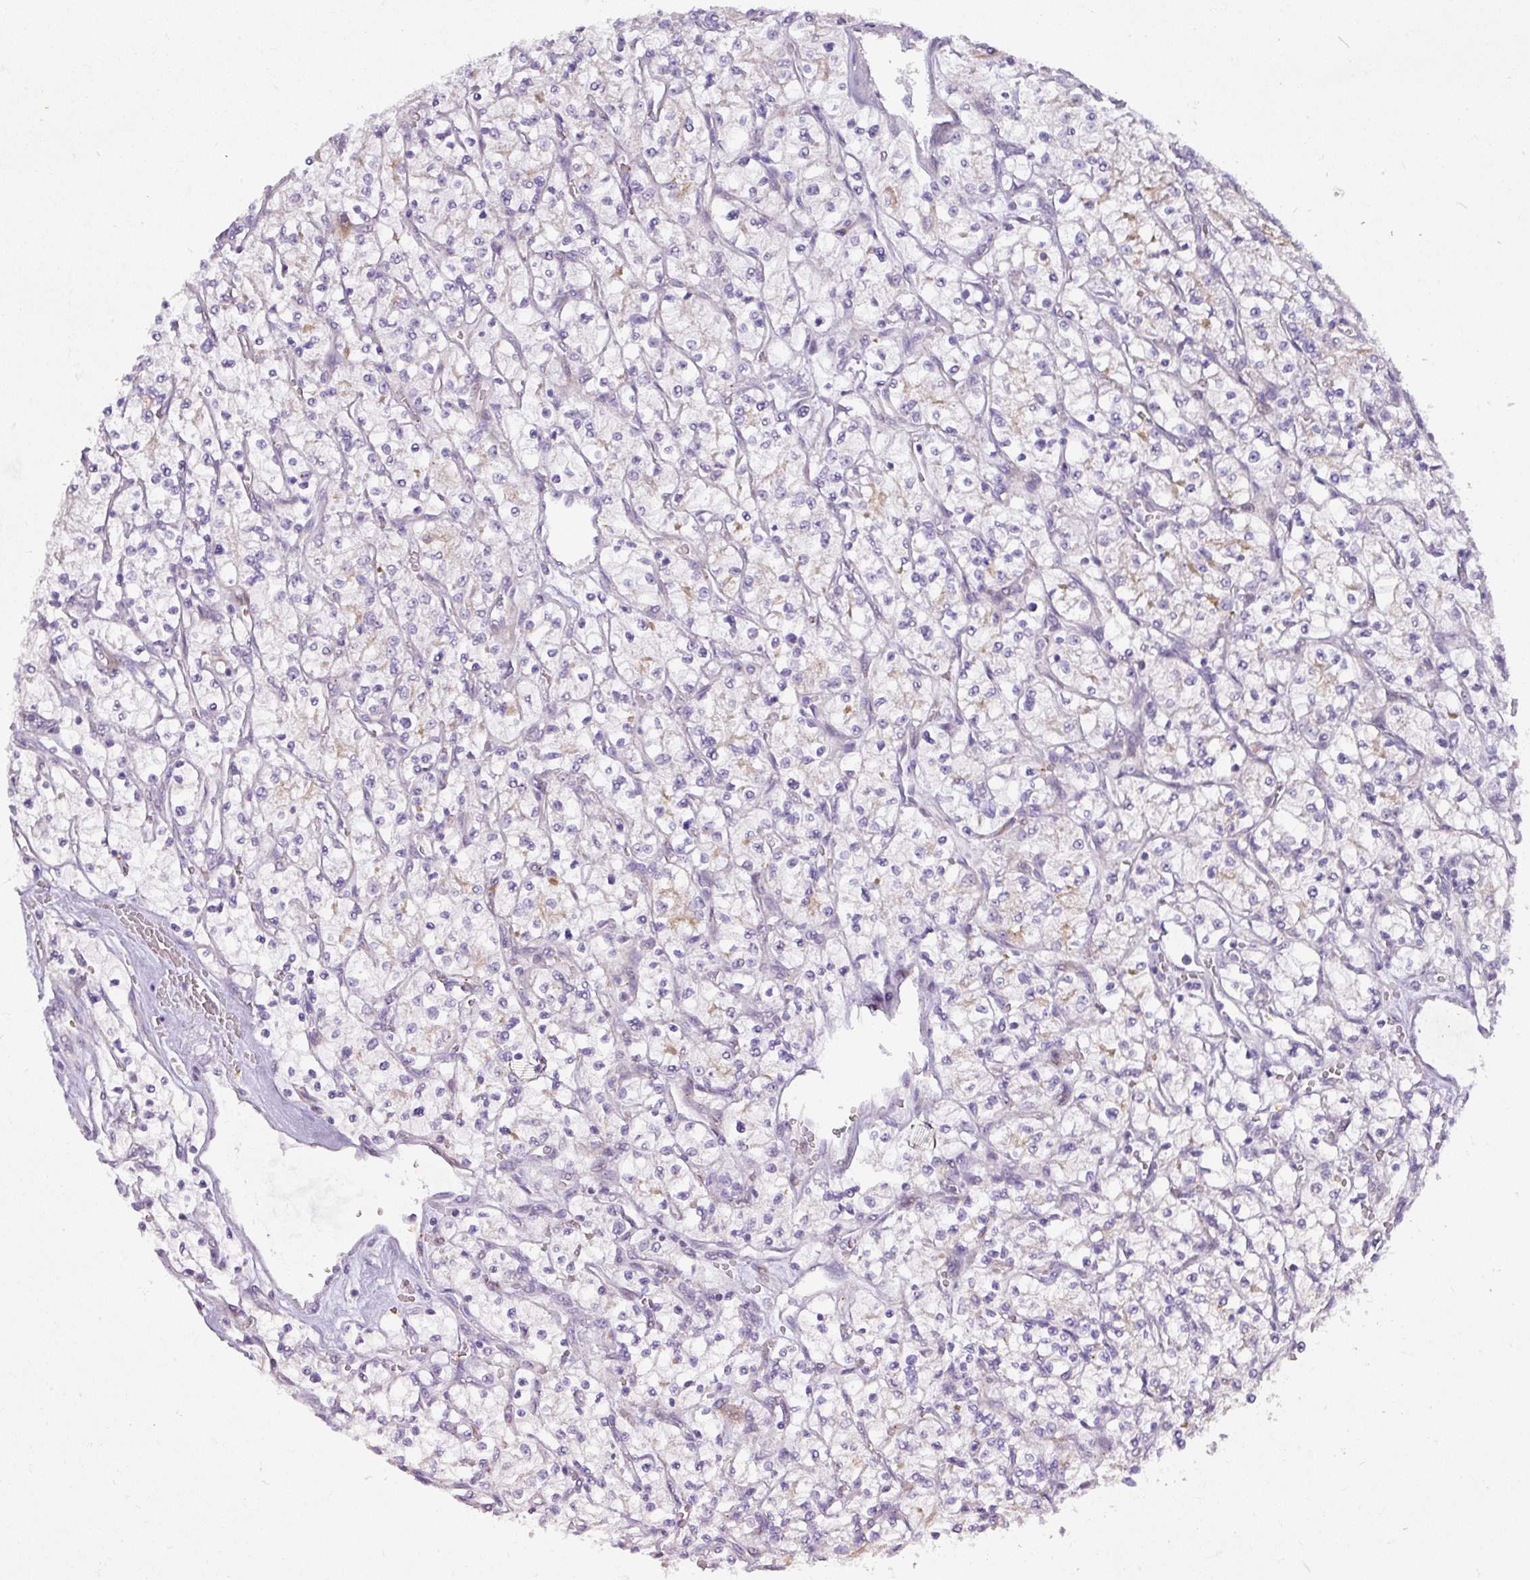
{"staining": {"intensity": "negative", "quantity": "none", "location": "none"}, "tissue": "renal cancer", "cell_type": "Tumor cells", "image_type": "cancer", "snomed": [{"axis": "morphology", "description": "Adenocarcinoma, NOS"}, {"axis": "topography", "description": "Kidney"}], "caption": "Immunohistochemical staining of renal cancer (adenocarcinoma) demonstrates no significant positivity in tumor cells.", "gene": "ATP6V1F", "patient": {"sex": "female", "age": 64}}